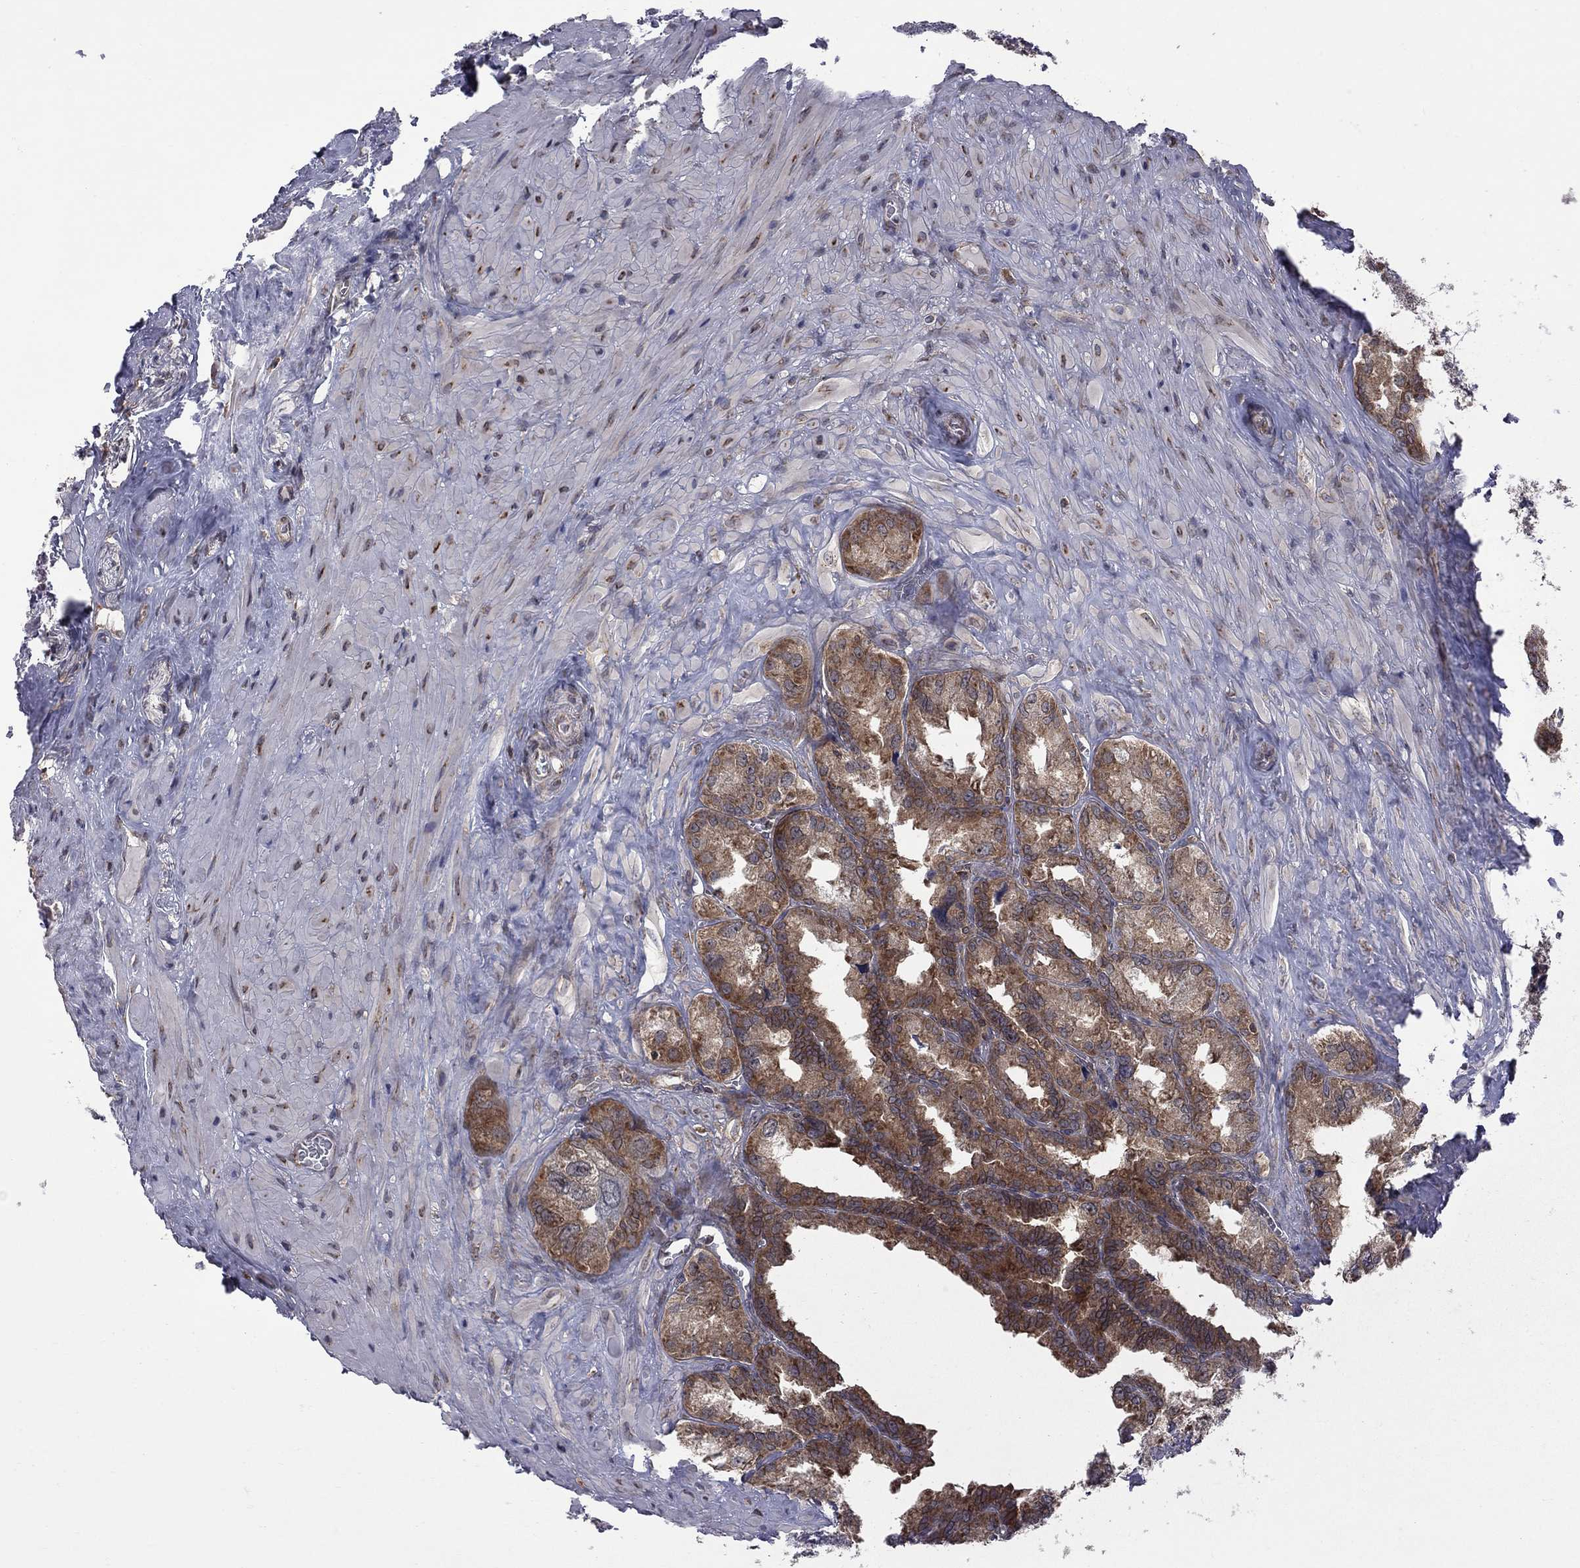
{"staining": {"intensity": "strong", "quantity": ">75%", "location": "cytoplasmic/membranous"}, "tissue": "seminal vesicle", "cell_type": "Glandular cells", "image_type": "normal", "snomed": [{"axis": "morphology", "description": "Normal tissue, NOS"}, {"axis": "topography", "description": "Seminal veicle"}], "caption": "Approximately >75% of glandular cells in benign seminal vesicle demonstrate strong cytoplasmic/membranous protein staining as visualized by brown immunohistochemical staining.", "gene": "NAA50", "patient": {"sex": "male", "age": 72}}